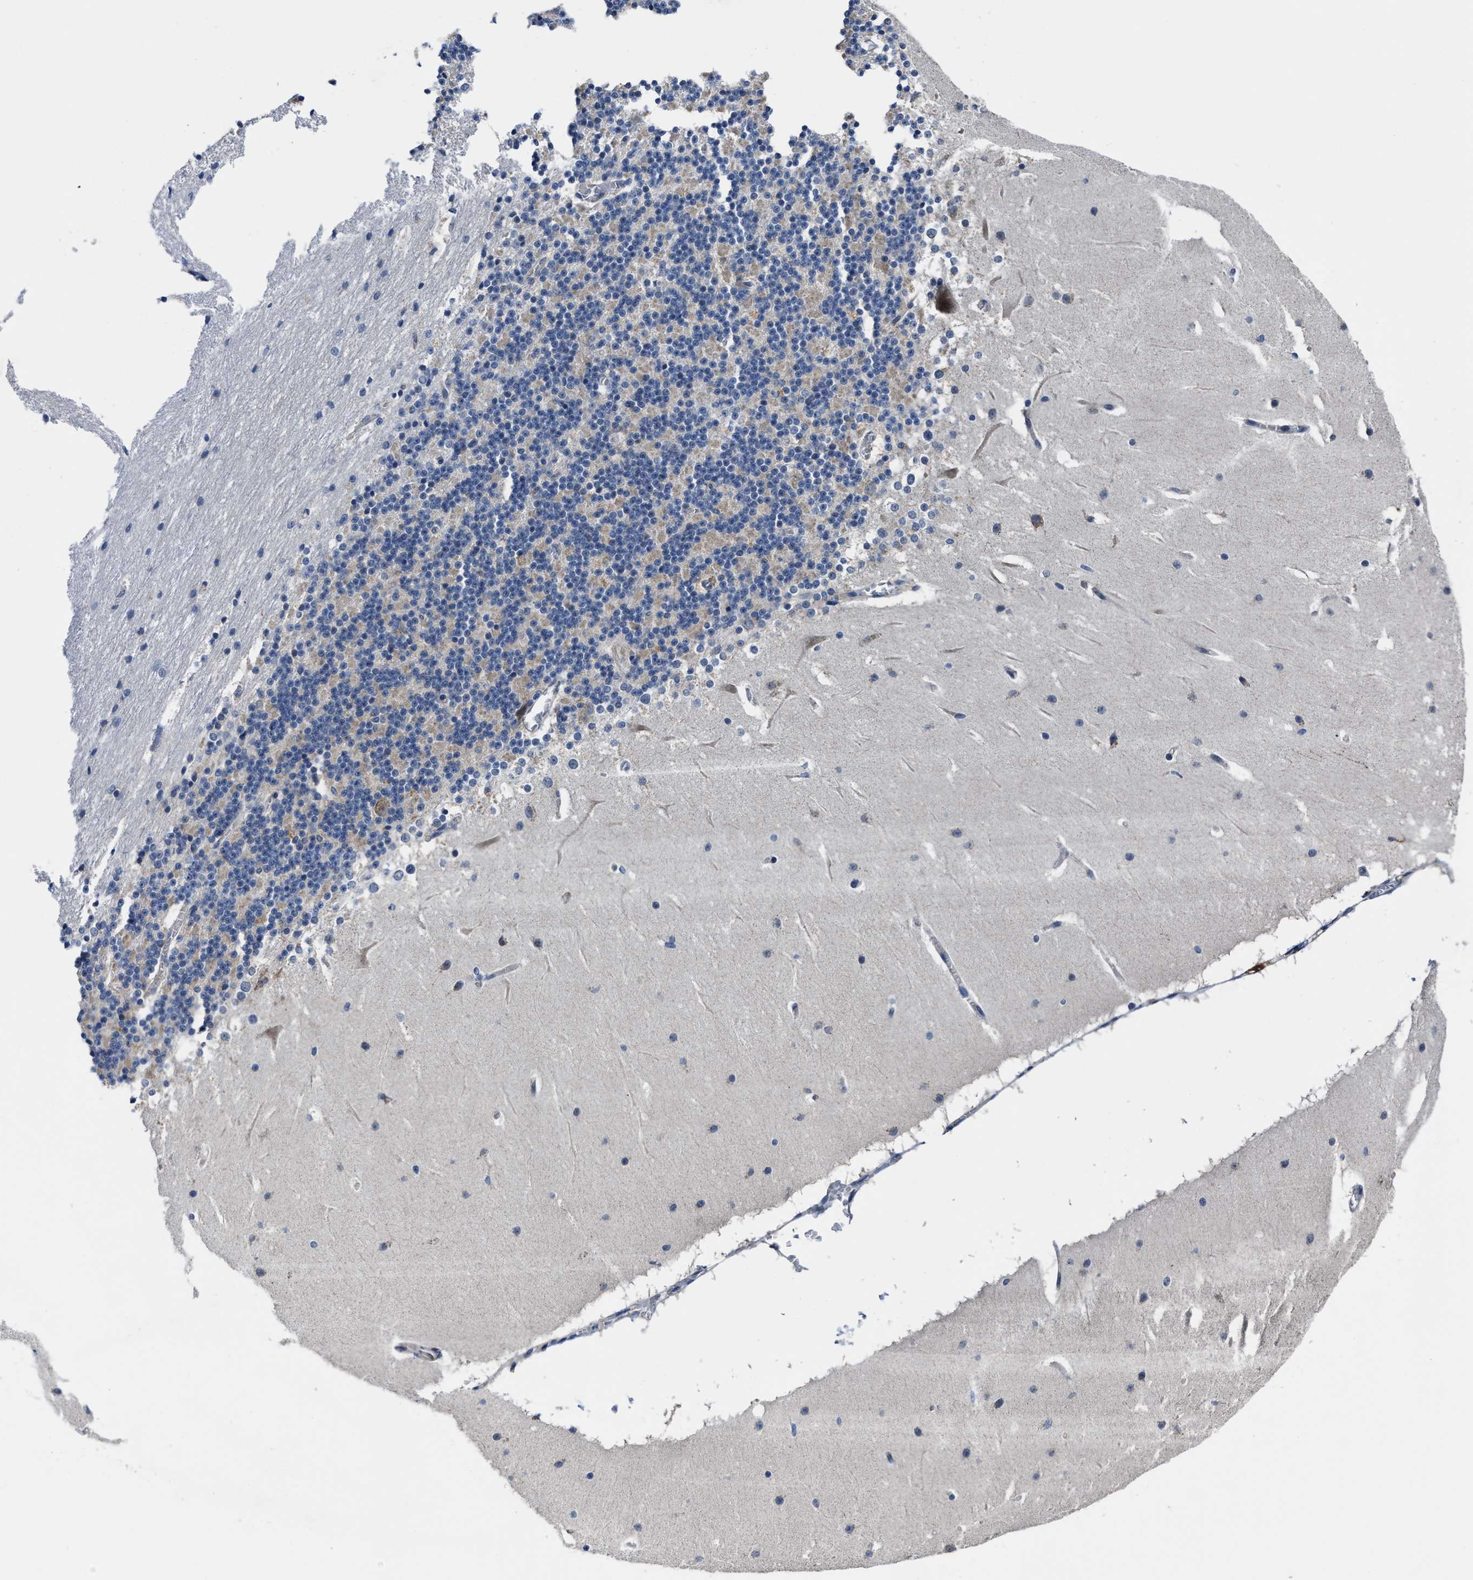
{"staining": {"intensity": "negative", "quantity": "none", "location": "none"}, "tissue": "cerebellum", "cell_type": "Cells in granular layer", "image_type": "normal", "snomed": [{"axis": "morphology", "description": "Normal tissue, NOS"}, {"axis": "topography", "description": "Cerebellum"}], "caption": "Protein analysis of normal cerebellum shows no significant positivity in cells in granular layer.", "gene": "GHITM", "patient": {"sex": "female", "age": 19}}